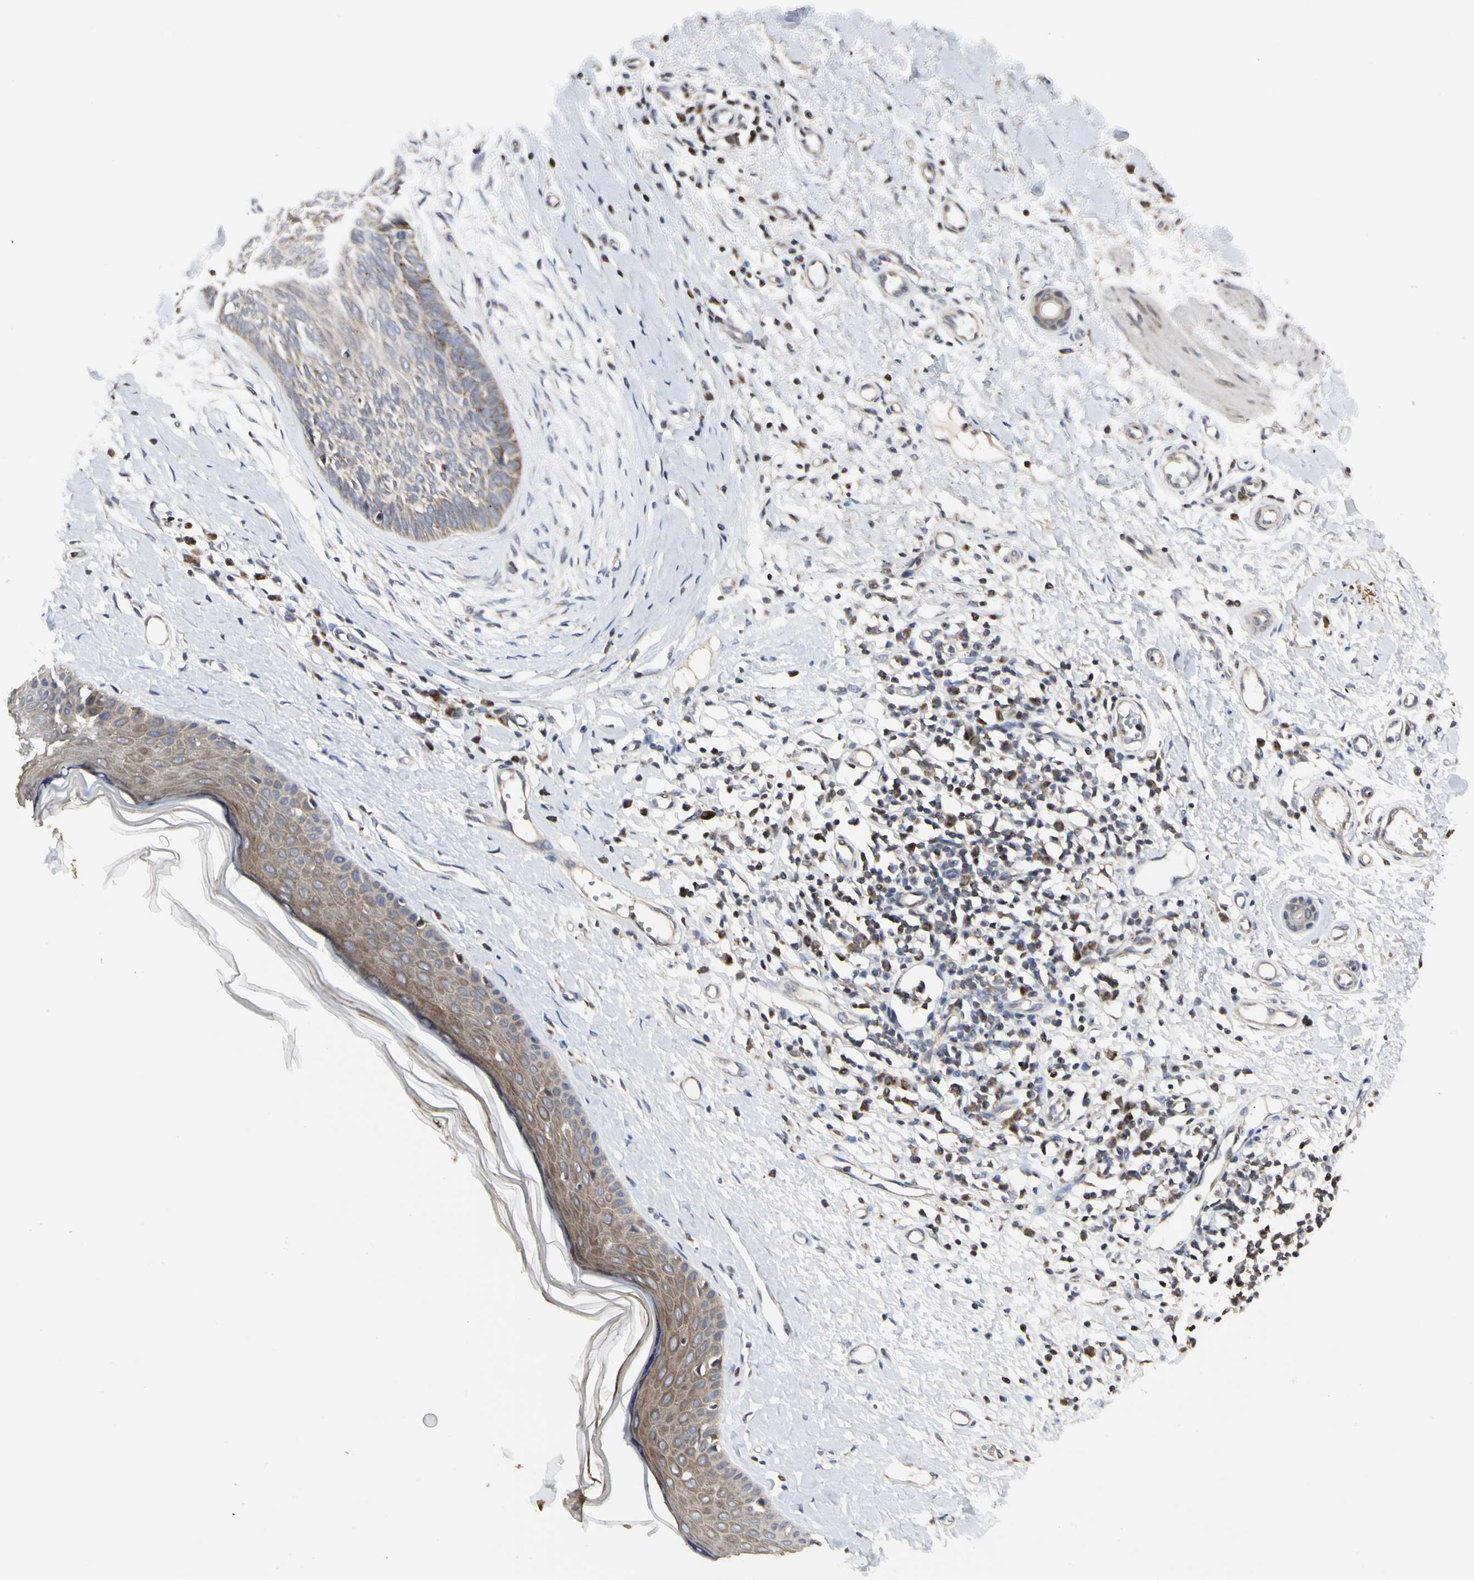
{"staining": {"intensity": "weak", "quantity": "25%-75%", "location": "cytoplasmic/membranous"}, "tissue": "skin cancer", "cell_type": "Tumor cells", "image_type": "cancer", "snomed": [{"axis": "morphology", "description": "Normal tissue, NOS"}, {"axis": "morphology", "description": "Basal cell carcinoma"}, {"axis": "topography", "description": "Skin"}], "caption": "A low amount of weak cytoplasmic/membranous staining is present in about 25%-75% of tumor cells in skin basal cell carcinoma tissue. (brown staining indicates protein expression, while blue staining denotes nuclei).", "gene": "TSKU", "patient": {"sex": "male", "age": 71}}